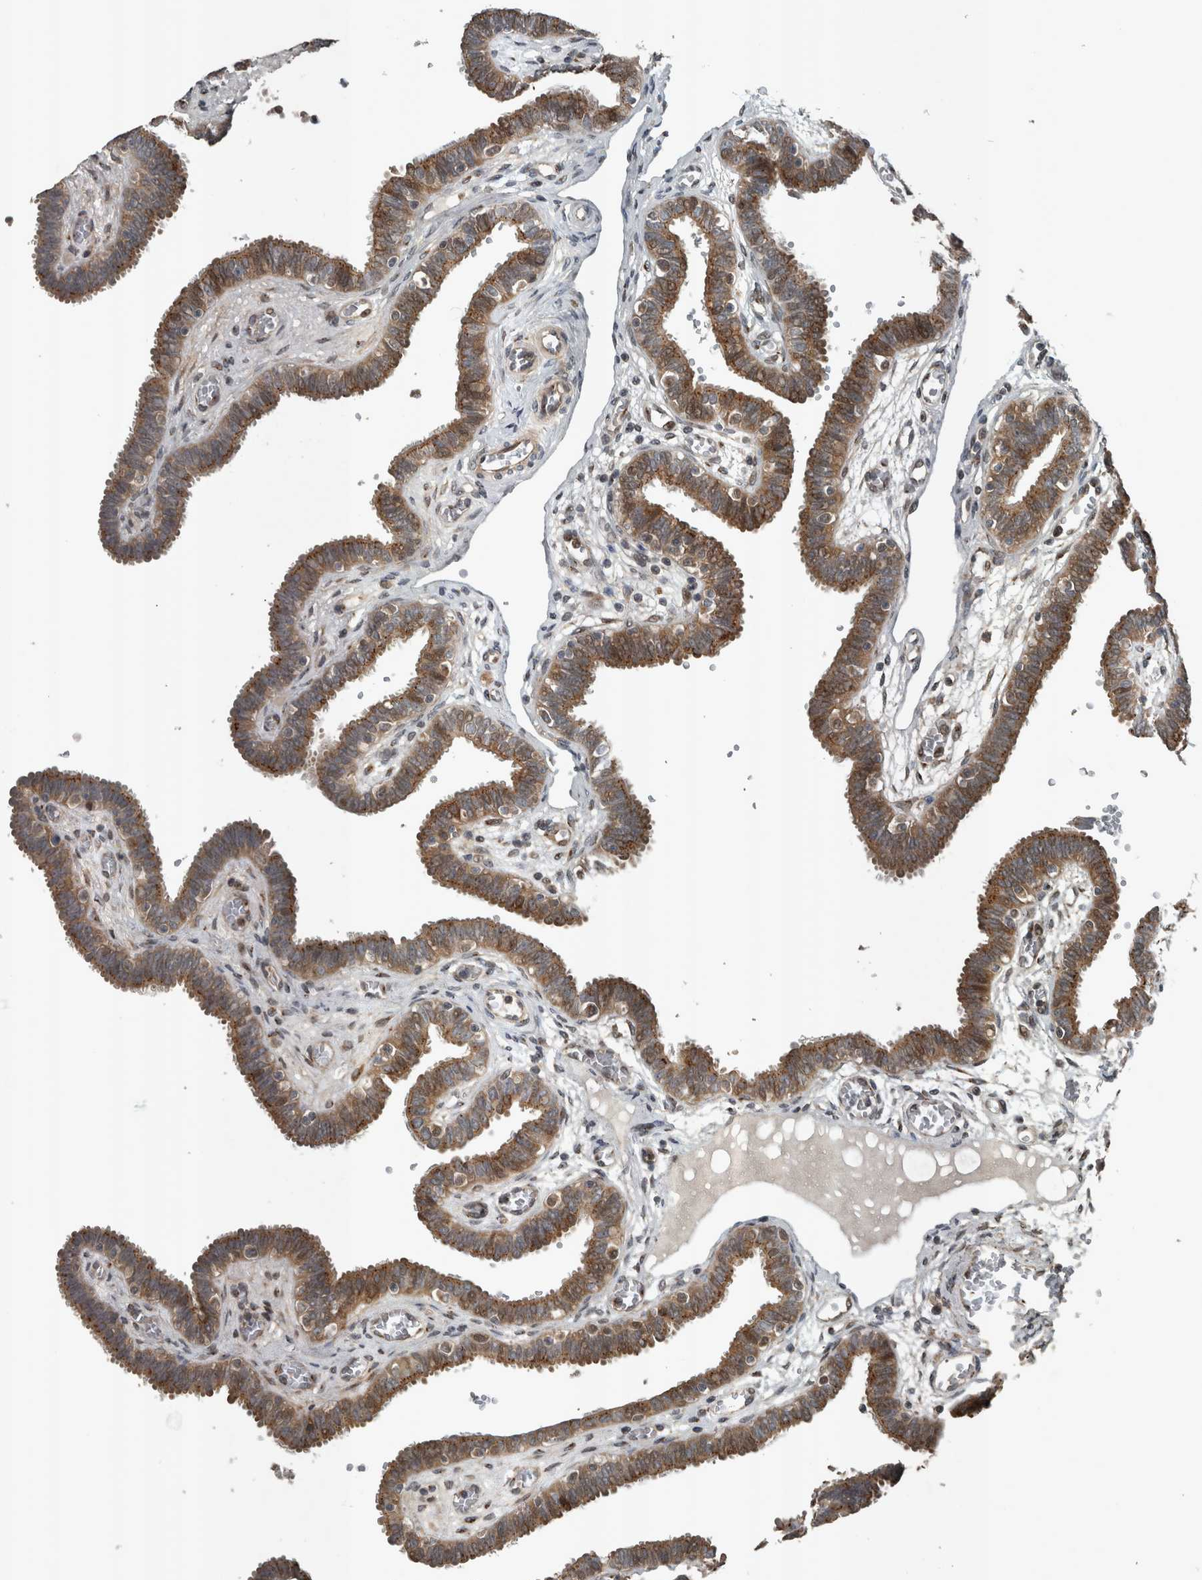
{"staining": {"intensity": "moderate", "quantity": ">75%", "location": "cytoplasmic/membranous"}, "tissue": "fallopian tube", "cell_type": "Glandular cells", "image_type": "normal", "snomed": [{"axis": "morphology", "description": "Normal tissue, NOS"}, {"axis": "topography", "description": "Fallopian tube"}, {"axis": "topography", "description": "Placenta"}], "caption": "Unremarkable fallopian tube shows moderate cytoplasmic/membranous positivity in approximately >75% of glandular cells, visualized by immunohistochemistry.", "gene": "ZNF345", "patient": {"sex": "female", "age": 32}}